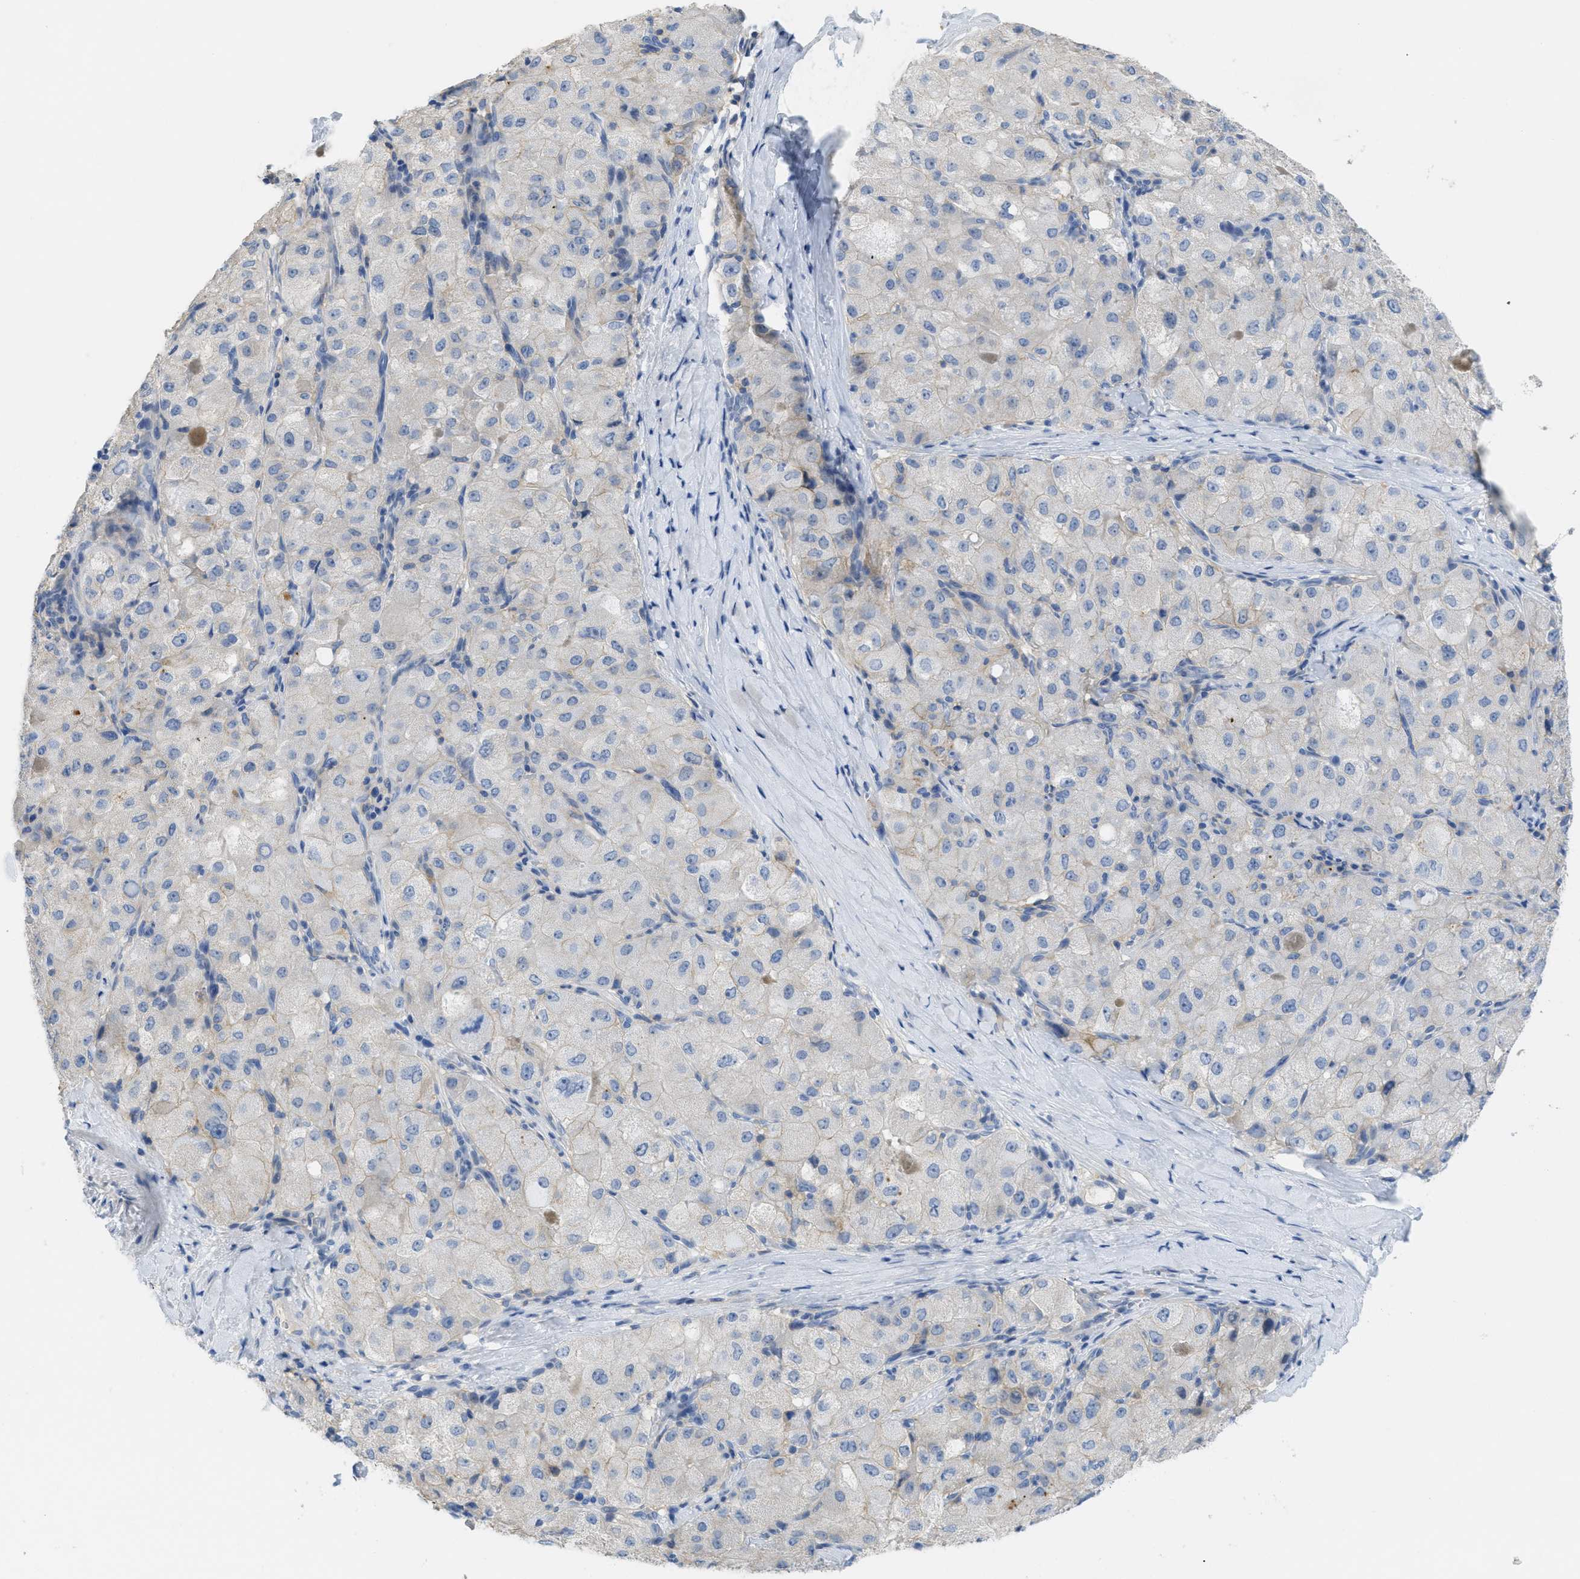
{"staining": {"intensity": "negative", "quantity": "none", "location": "none"}, "tissue": "liver cancer", "cell_type": "Tumor cells", "image_type": "cancer", "snomed": [{"axis": "morphology", "description": "Carcinoma, Hepatocellular, NOS"}, {"axis": "topography", "description": "Liver"}], "caption": "An immunohistochemistry (IHC) histopathology image of liver cancer (hepatocellular carcinoma) is shown. There is no staining in tumor cells of liver cancer (hepatocellular carcinoma).", "gene": "CNNM4", "patient": {"sex": "male", "age": 80}}